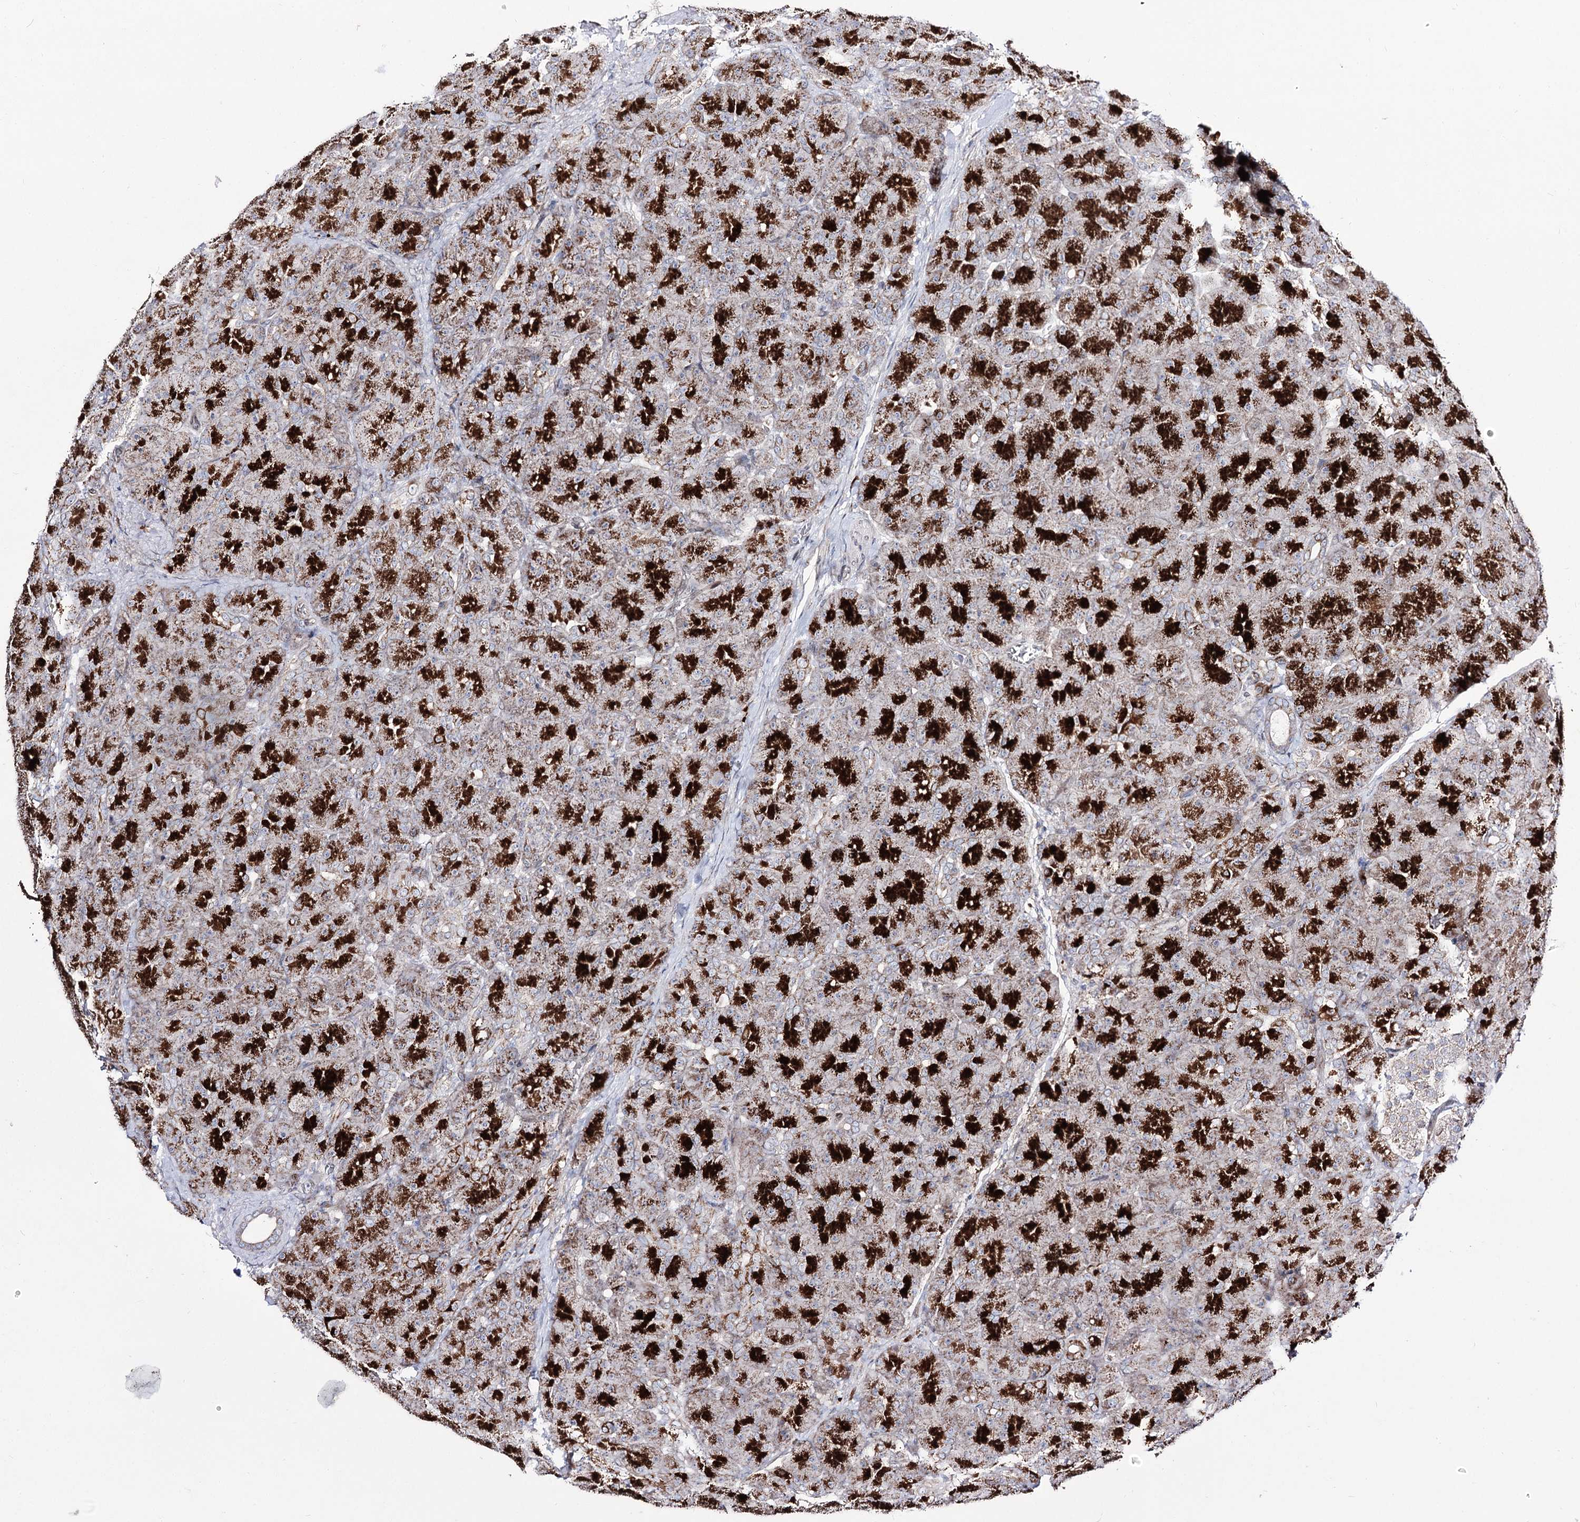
{"staining": {"intensity": "strong", "quantity": ">75%", "location": "cytoplasmic/membranous"}, "tissue": "pancreas", "cell_type": "Exocrine glandular cells", "image_type": "normal", "snomed": [{"axis": "morphology", "description": "Normal tissue, NOS"}, {"axis": "topography", "description": "Pancreas"}], "caption": "An IHC photomicrograph of benign tissue is shown. Protein staining in brown highlights strong cytoplasmic/membranous positivity in pancreas within exocrine glandular cells.", "gene": "C11orf80", "patient": {"sex": "male", "age": 66}}